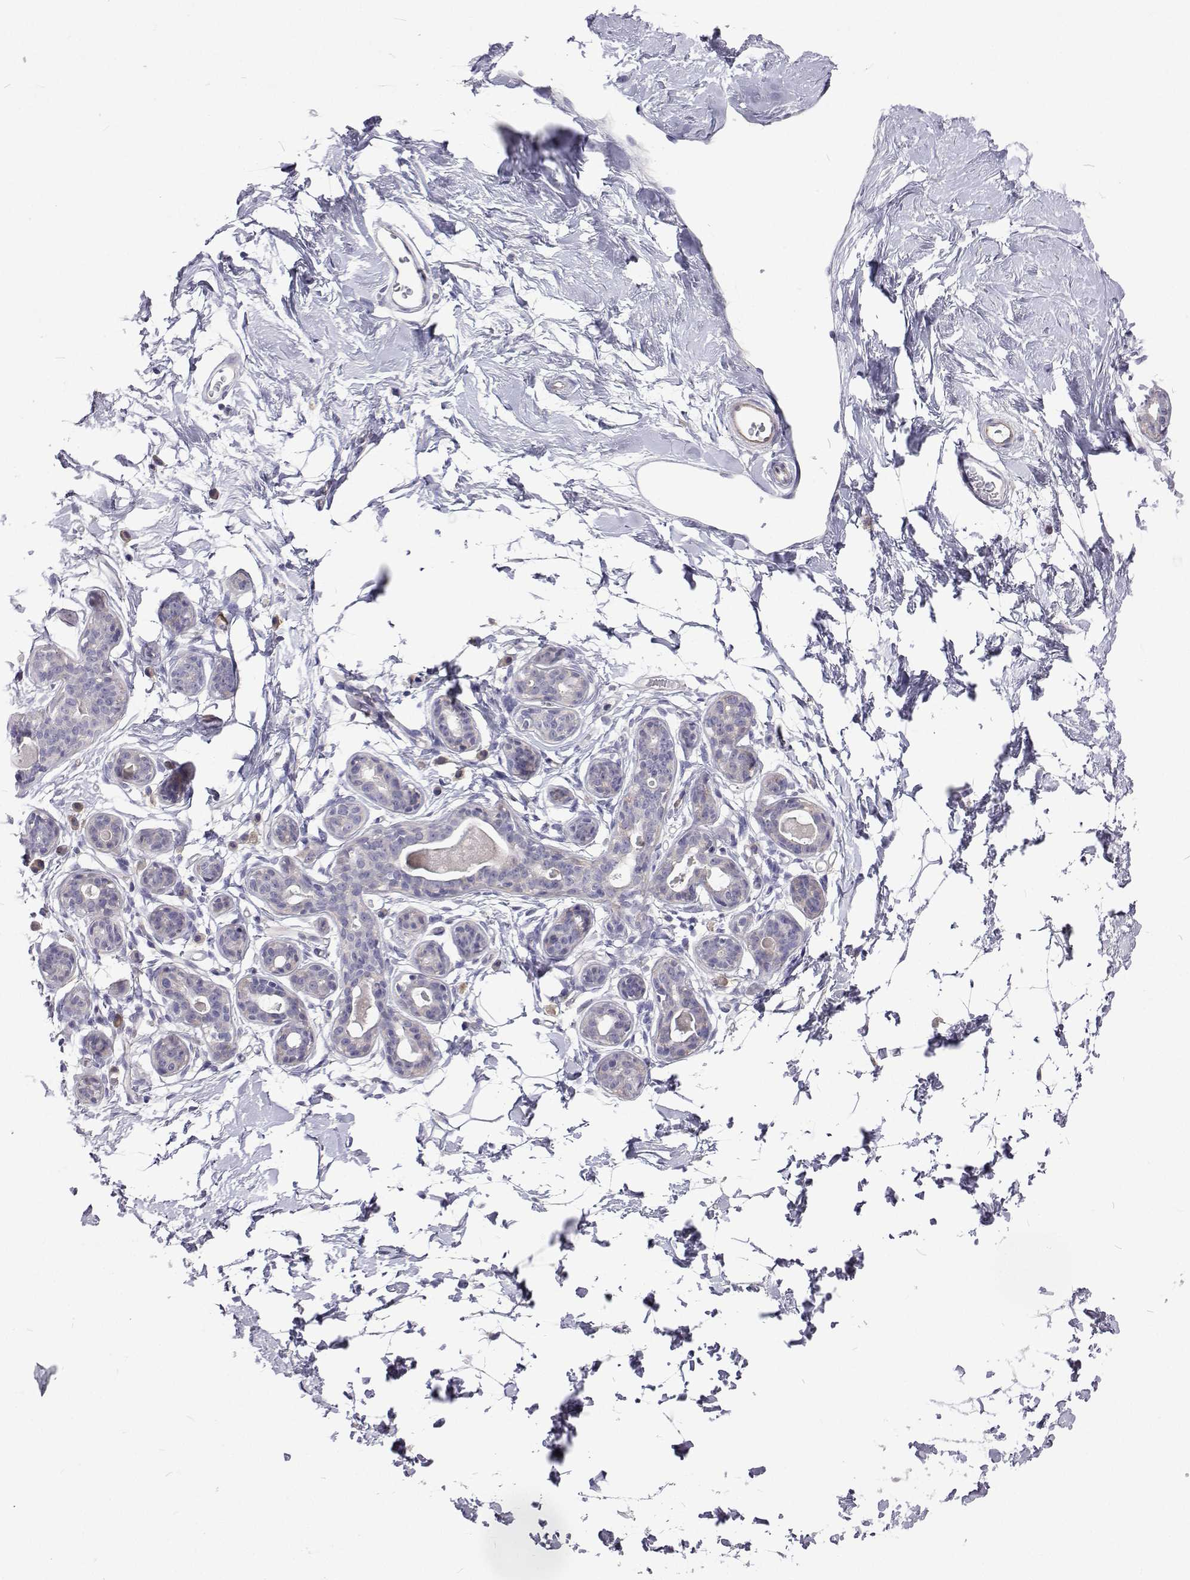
{"staining": {"intensity": "negative", "quantity": "none", "location": "none"}, "tissue": "breast", "cell_type": "Adipocytes", "image_type": "normal", "snomed": [{"axis": "morphology", "description": "Normal tissue, NOS"}, {"axis": "topography", "description": "Breast"}], "caption": "IHC of benign breast displays no positivity in adipocytes. (IHC, brightfield microscopy, high magnification).", "gene": "NPR3", "patient": {"sex": "female", "age": 45}}